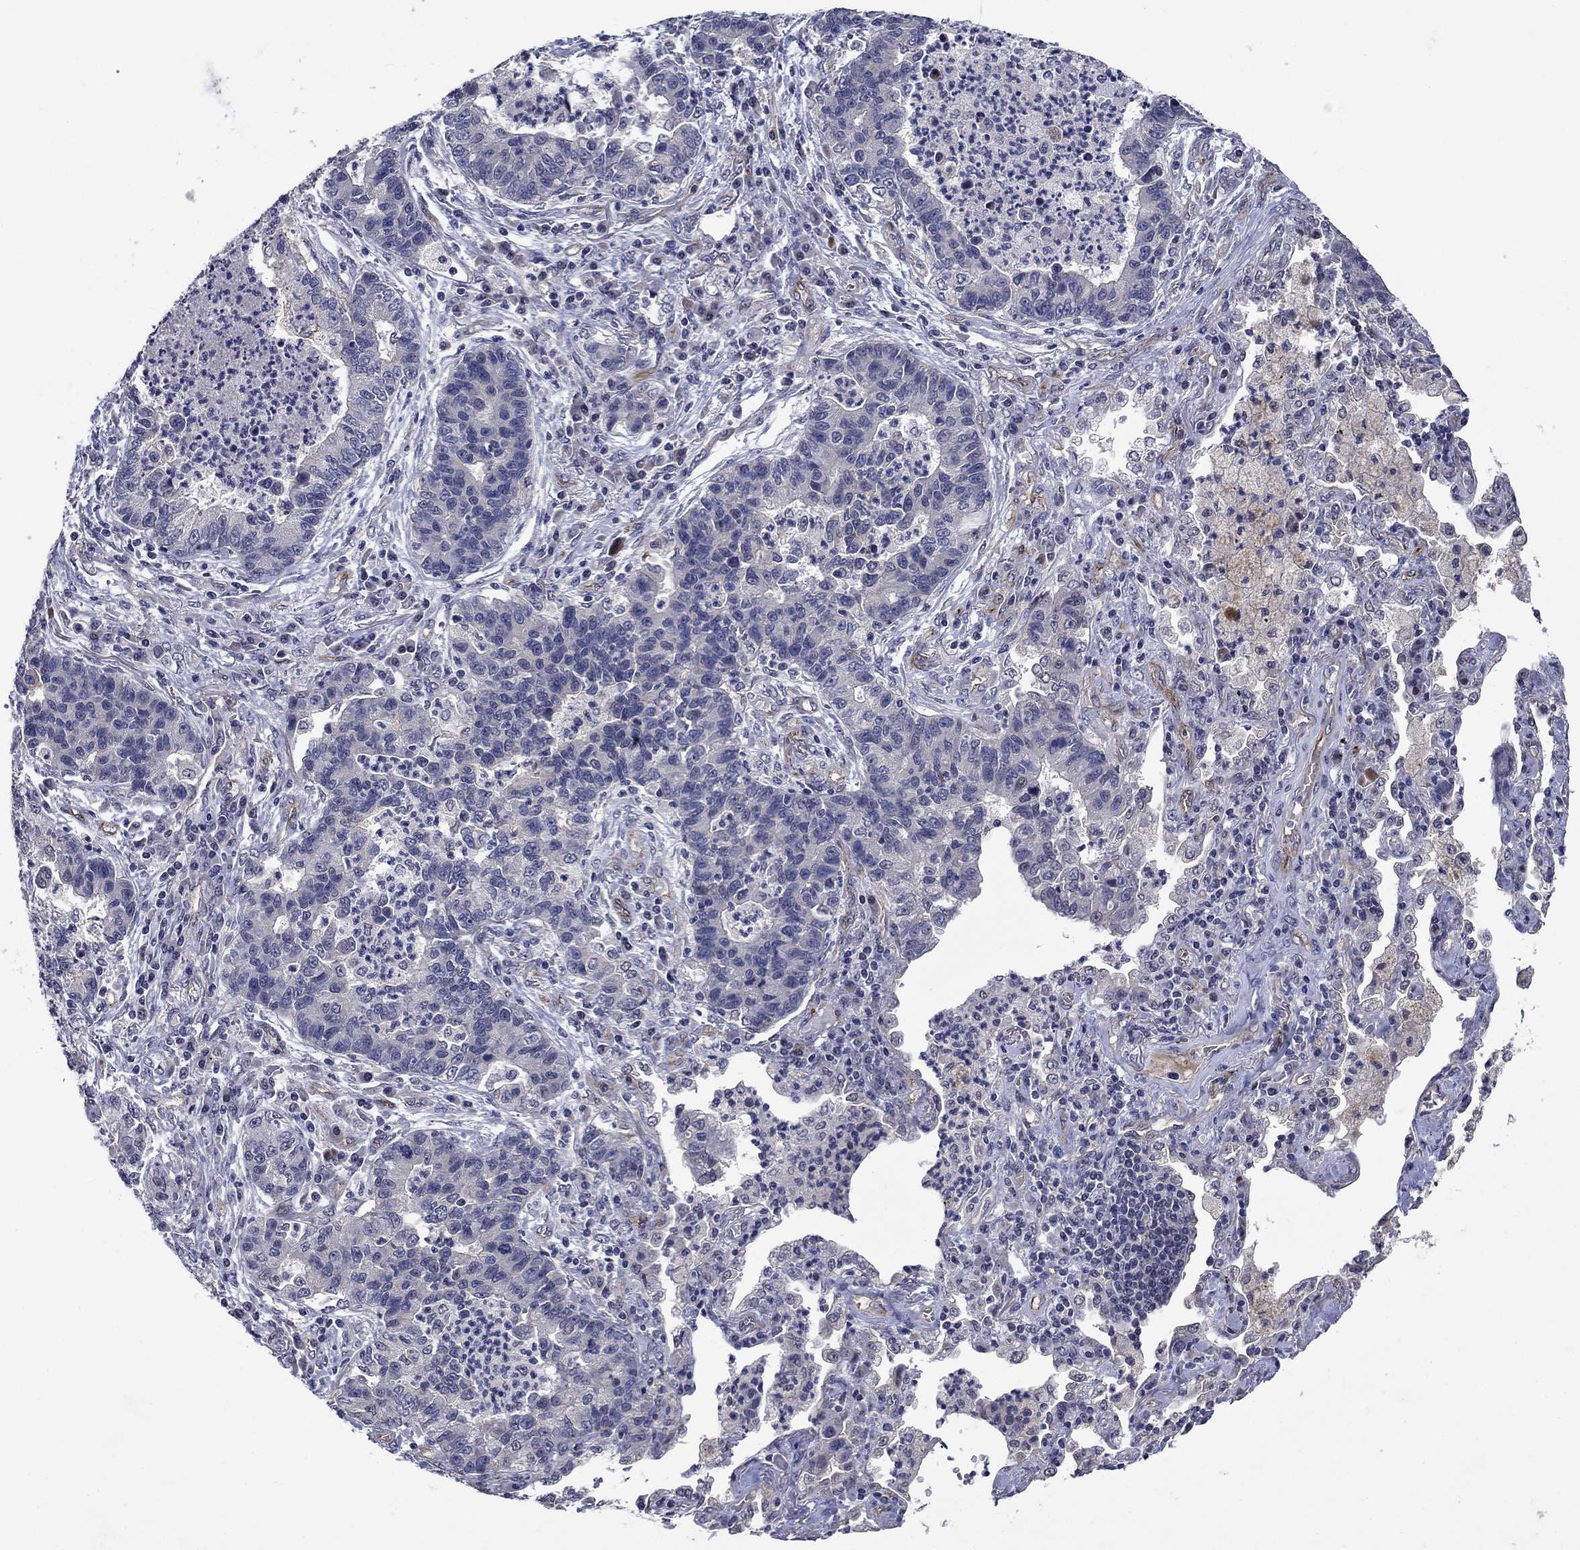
{"staining": {"intensity": "negative", "quantity": "none", "location": "none"}, "tissue": "lung cancer", "cell_type": "Tumor cells", "image_type": "cancer", "snomed": [{"axis": "morphology", "description": "Adenocarcinoma, NOS"}, {"axis": "topography", "description": "Lung"}], "caption": "Immunohistochemical staining of human lung cancer (adenocarcinoma) exhibits no significant staining in tumor cells. (Immunohistochemistry (ihc), brightfield microscopy, high magnification).", "gene": "SLC7A1", "patient": {"sex": "female", "age": 57}}